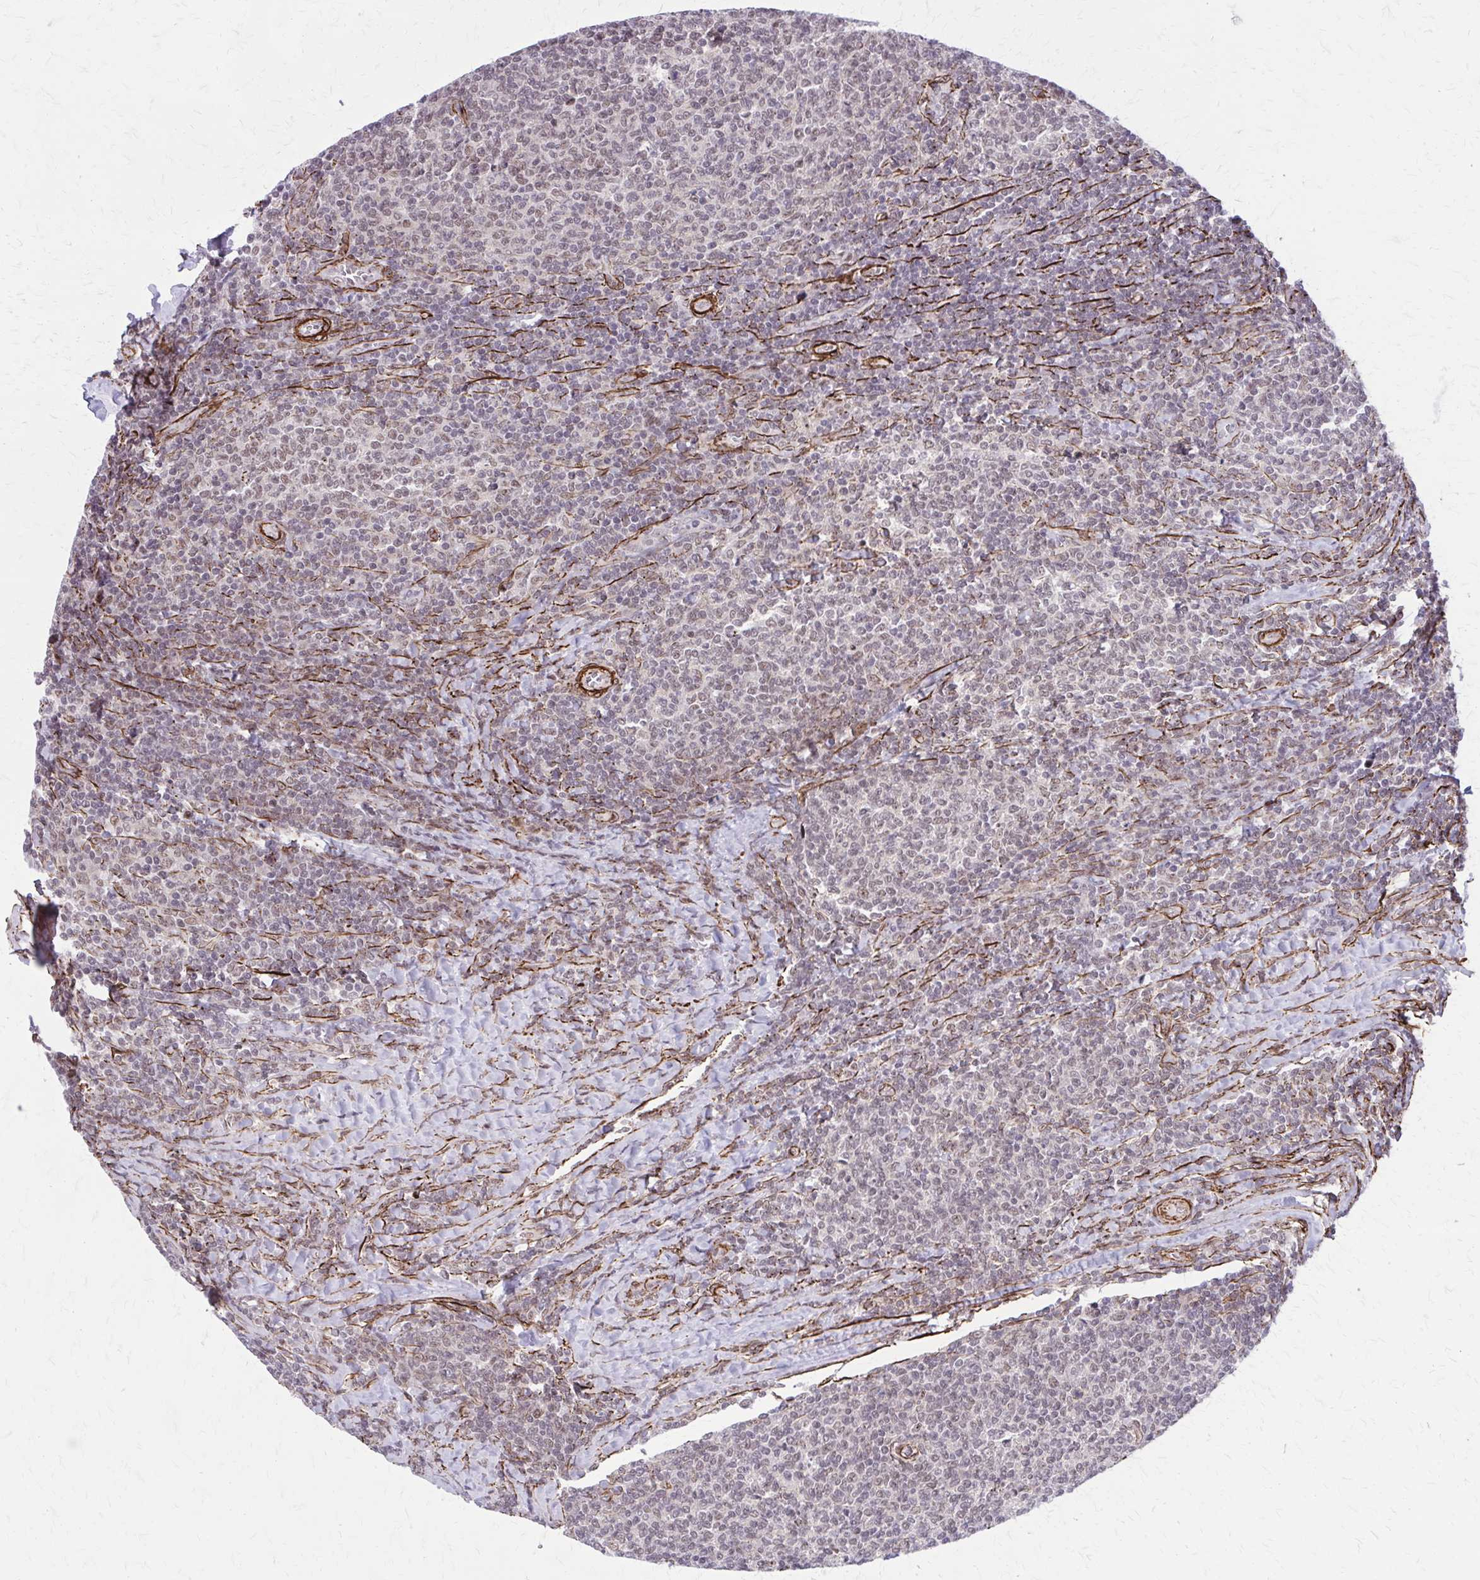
{"staining": {"intensity": "weak", "quantity": "25%-75%", "location": "nuclear"}, "tissue": "lymphoma", "cell_type": "Tumor cells", "image_type": "cancer", "snomed": [{"axis": "morphology", "description": "Malignant lymphoma, non-Hodgkin's type, Low grade"}, {"axis": "topography", "description": "Lymph node"}], "caption": "Tumor cells exhibit weak nuclear positivity in about 25%-75% of cells in low-grade malignant lymphoma, non-Hodgkin's type.", "gene": "NRBF2", "patient": {"sex": "male", "age": 52}}